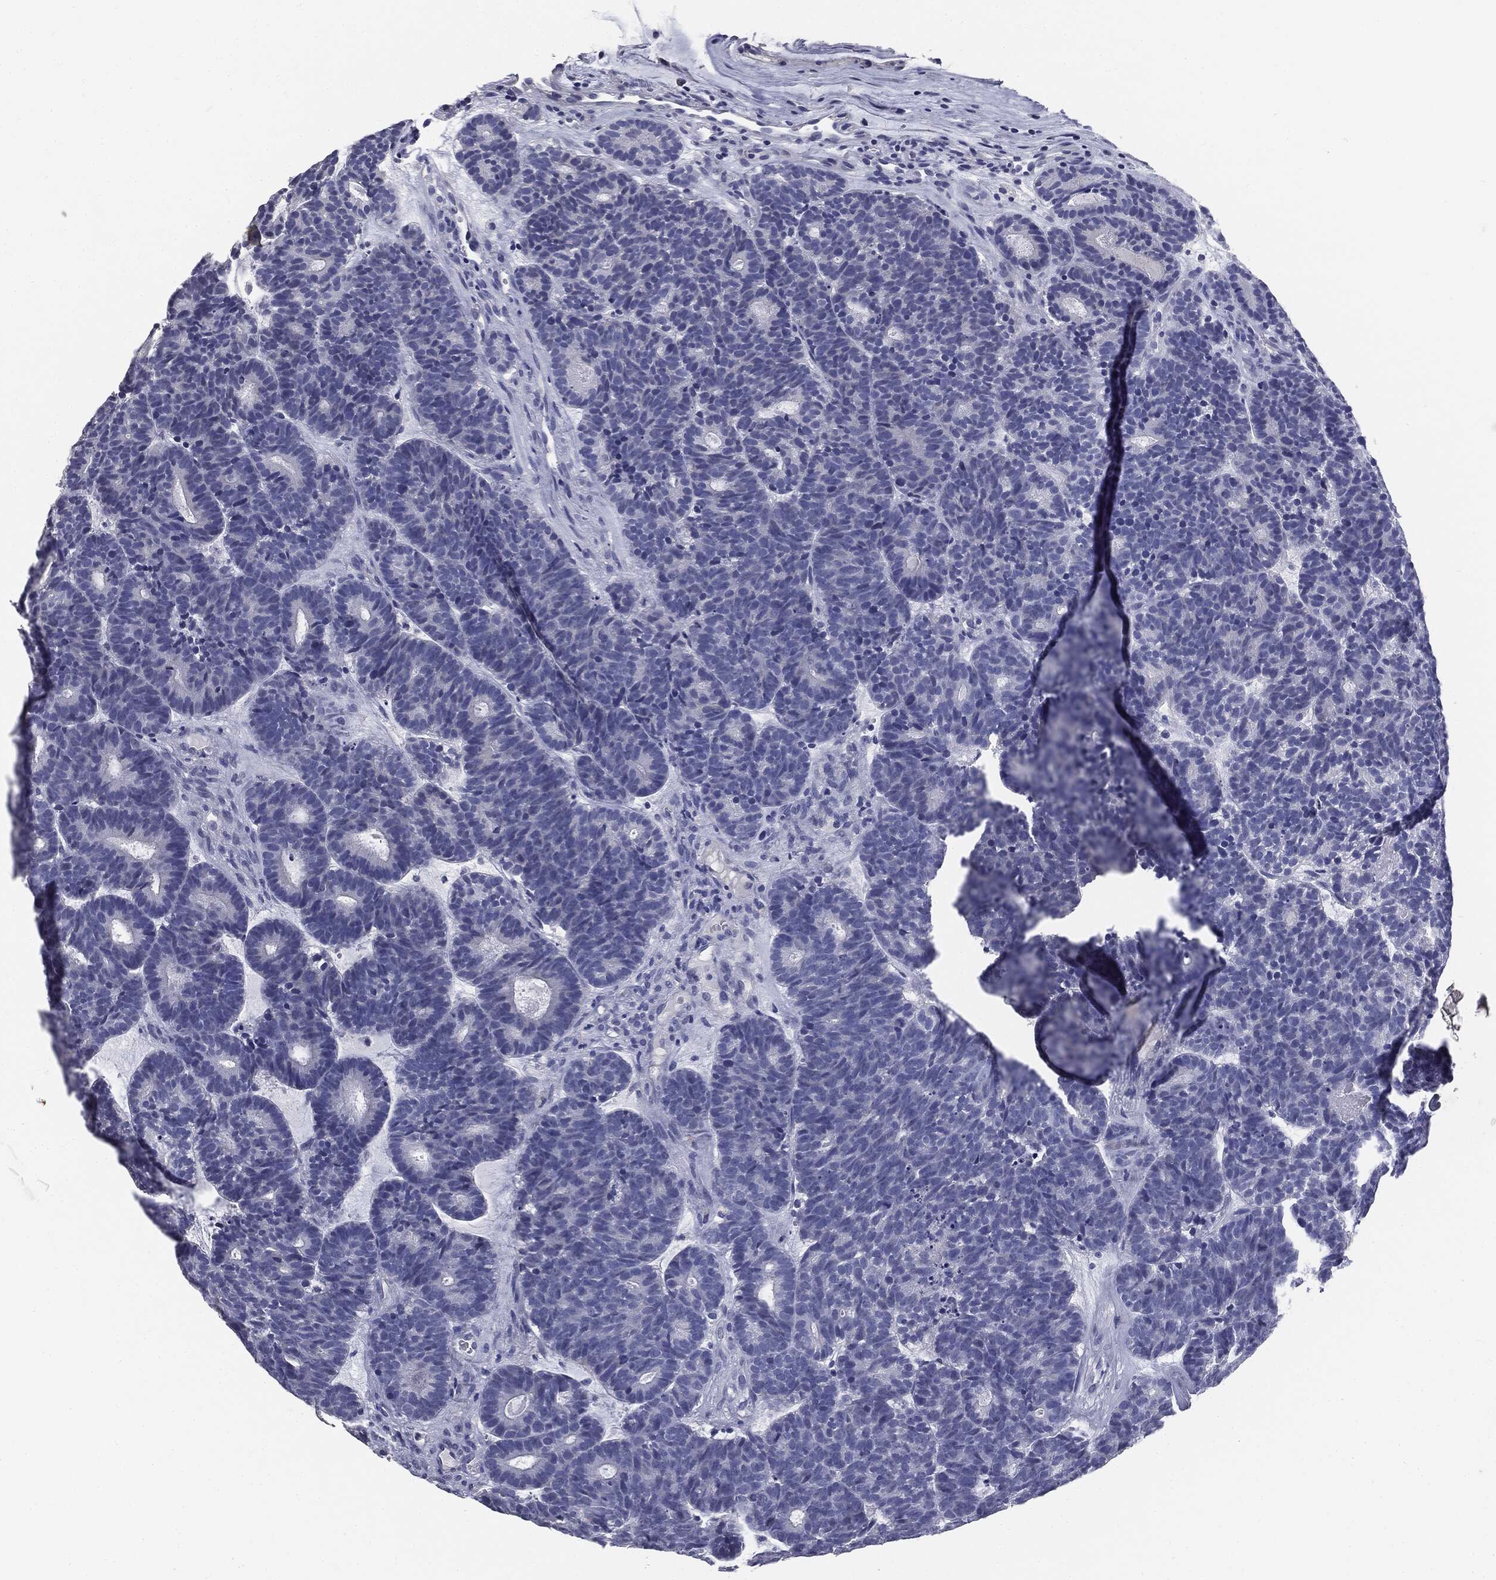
{"staining": {"intensity": "negative", "quantity": "none", "location": "none"}, "tissue": "head and neck cancer", "cell_type": "Tumor cells", "image_type": "cancer", "snomed": [{"axis": "morphology", "description": "Adenocarcinoma, NOS"}, {"axis": "topography", "description": "Head-Neck"}], "caption": "An IHC histopathology image of head and neck cancer is shown. There is no staining in tumor cells of head and neck cancer.", "gene": "AFP", "patient": {"sex": "female", "age": 81}}